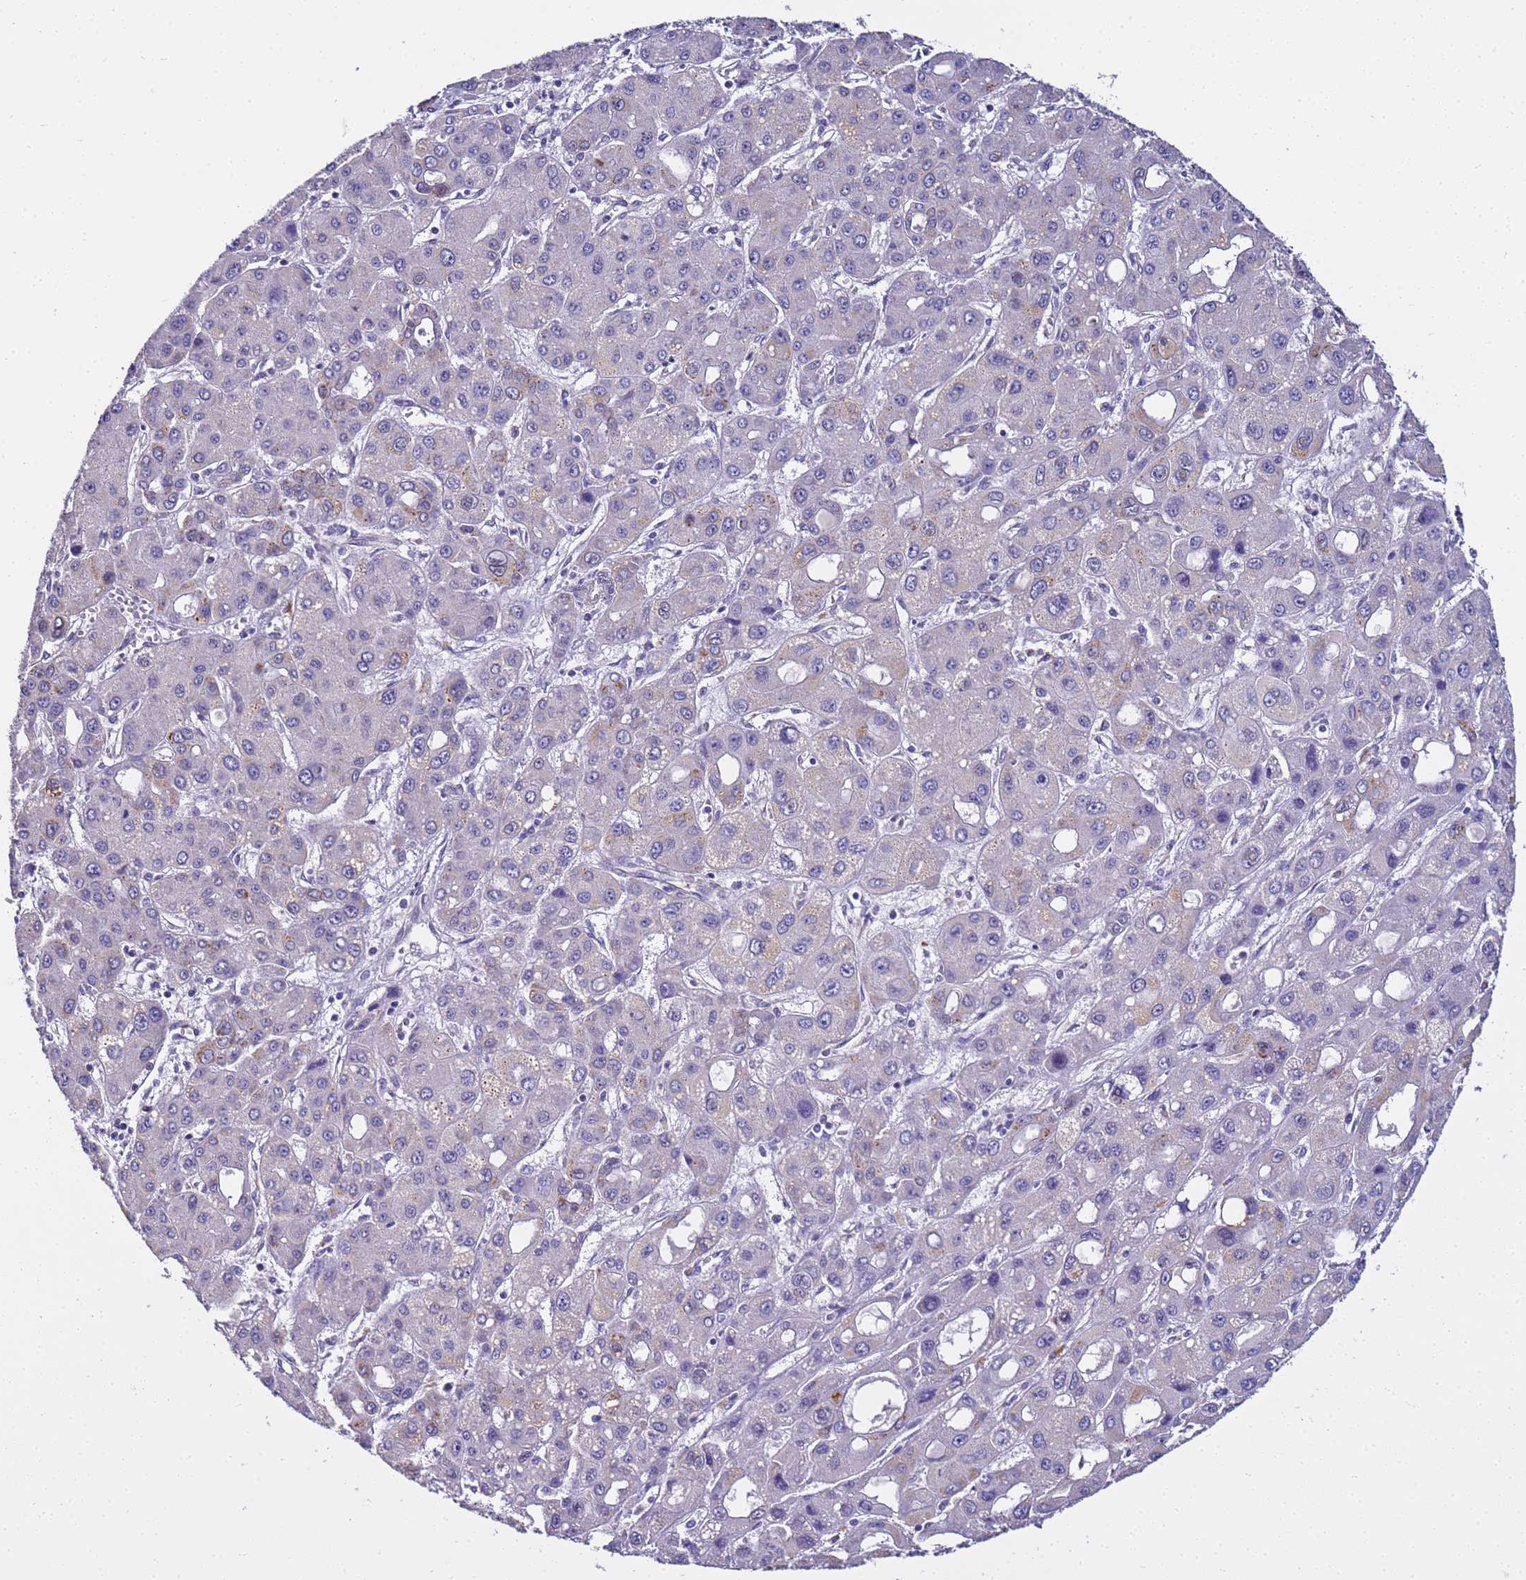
{"staining": {"intensity": "negative", "quantity": "none", "location": "none"}, "tissue": "liver cancer", "cell_type": "Tumor cells", "image_type": "cancer", "snomed": [{"axis": "morphology", "description": "Carcinoma, Hepatocellular, NOS"}, {"axis": "topography", "description": "Liver"}], "caption": "This is a image of IHC staining of liver hepatocellular carcinoma, which shows no expression in tumor cells. (DAB (3,3'-diaminobenzidine) immunohistochemistry (IHC), high magnification).", "gene": "FAM166B", "patient": {"sex": "male", "age": 55}}